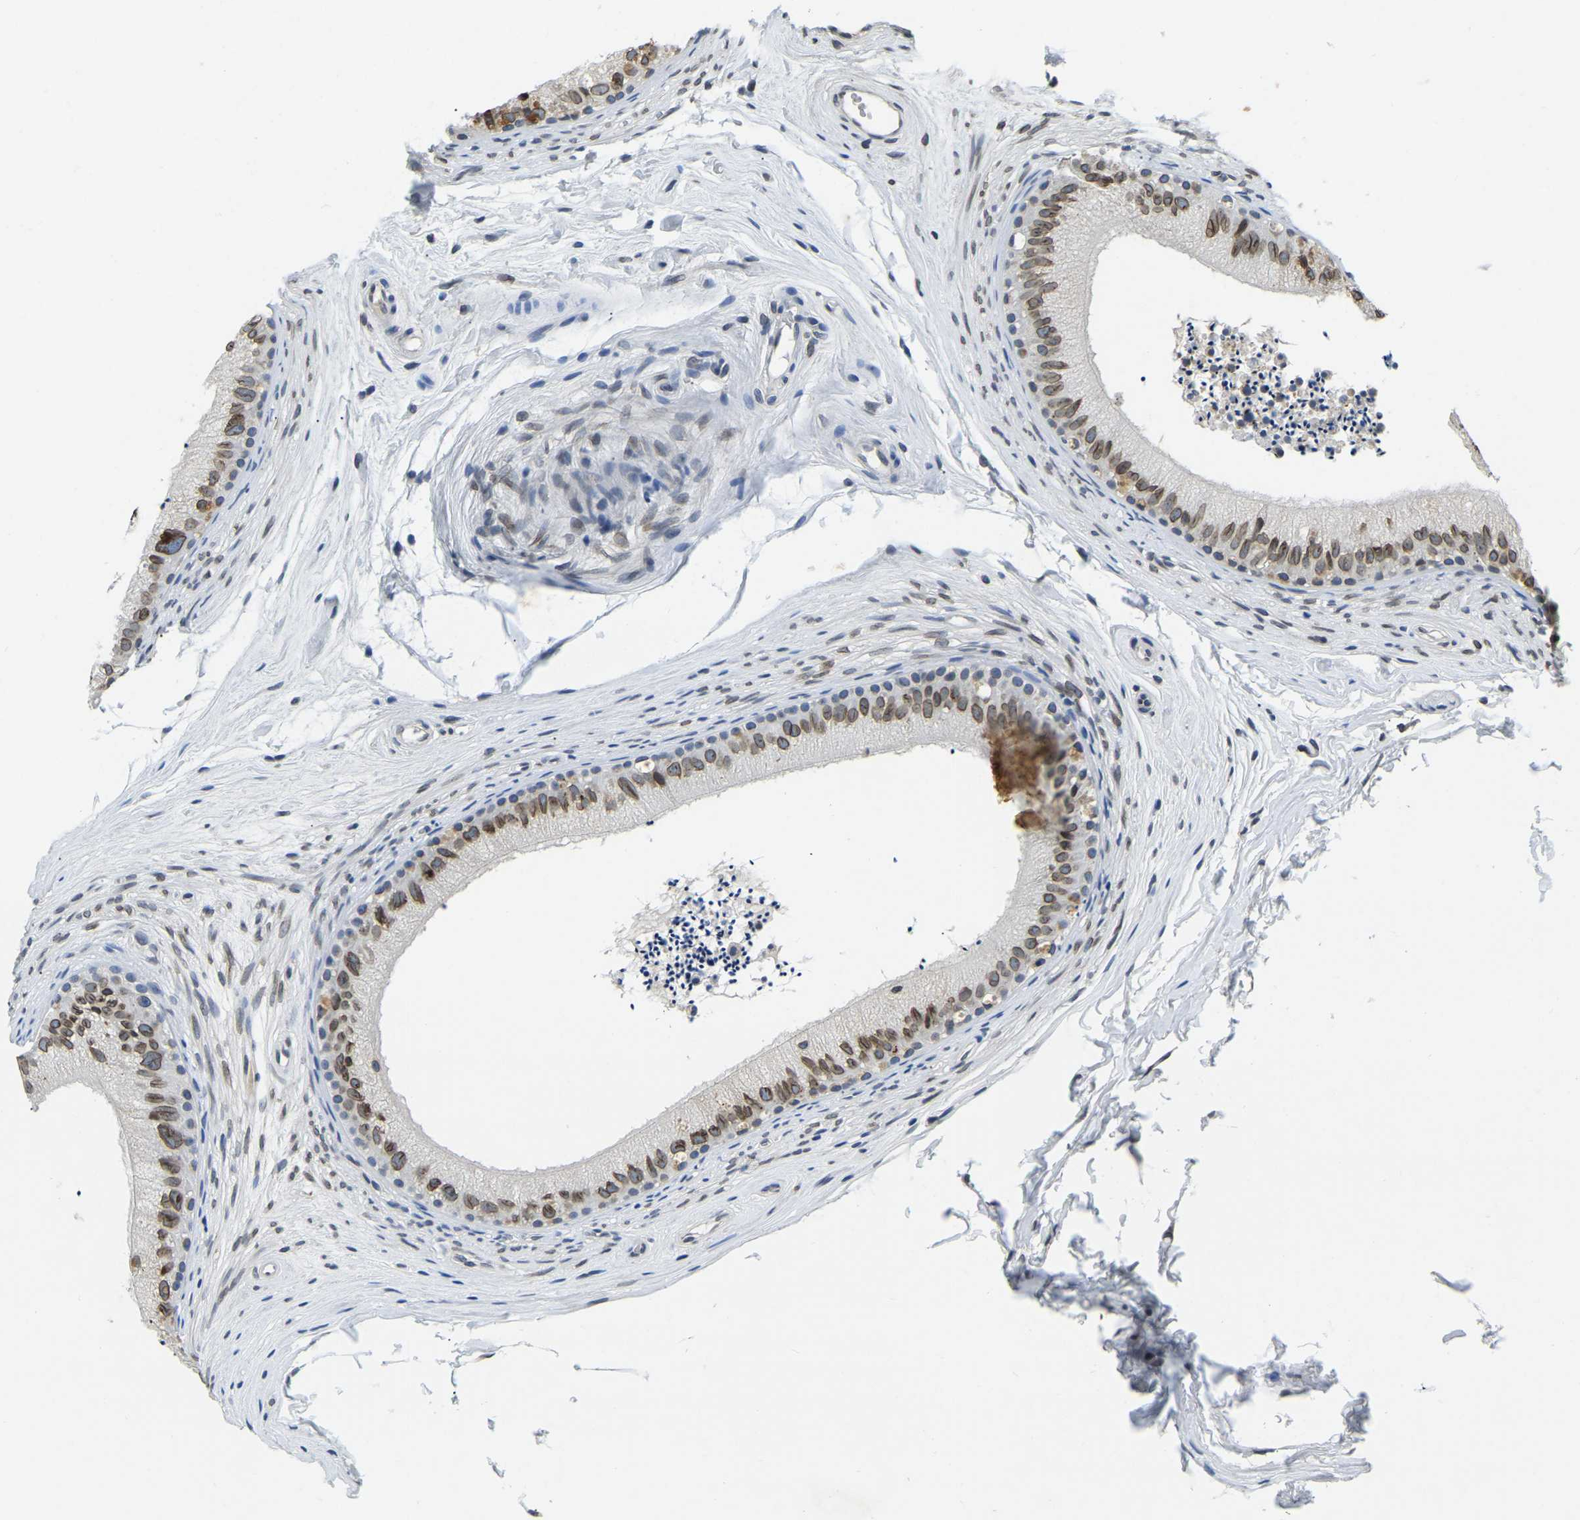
{"staining": {"intensity": "moderate", "quantity": ">75%", "location": "cytoplasmic/membranous,nuclear"}, "tissue": "epididymis", "cell_type": "Glandular cells", "image_type": "normal", "snomed": [{"axis": "morphology", "description": "Normal tissue, NOS"}, {"axis": "topography", "description": "Epididymis"}], "caption": "Immunohistochemistry (DAB (3,3'-diaminobenzidine)) staining of normal epididymis reveals moderate cytoplasmic/membranous,nuclear protein positivity in approximately >75% of glandular cells.", "gene": "RANBP2", "patient": {"sex": "male", "age": 56}}